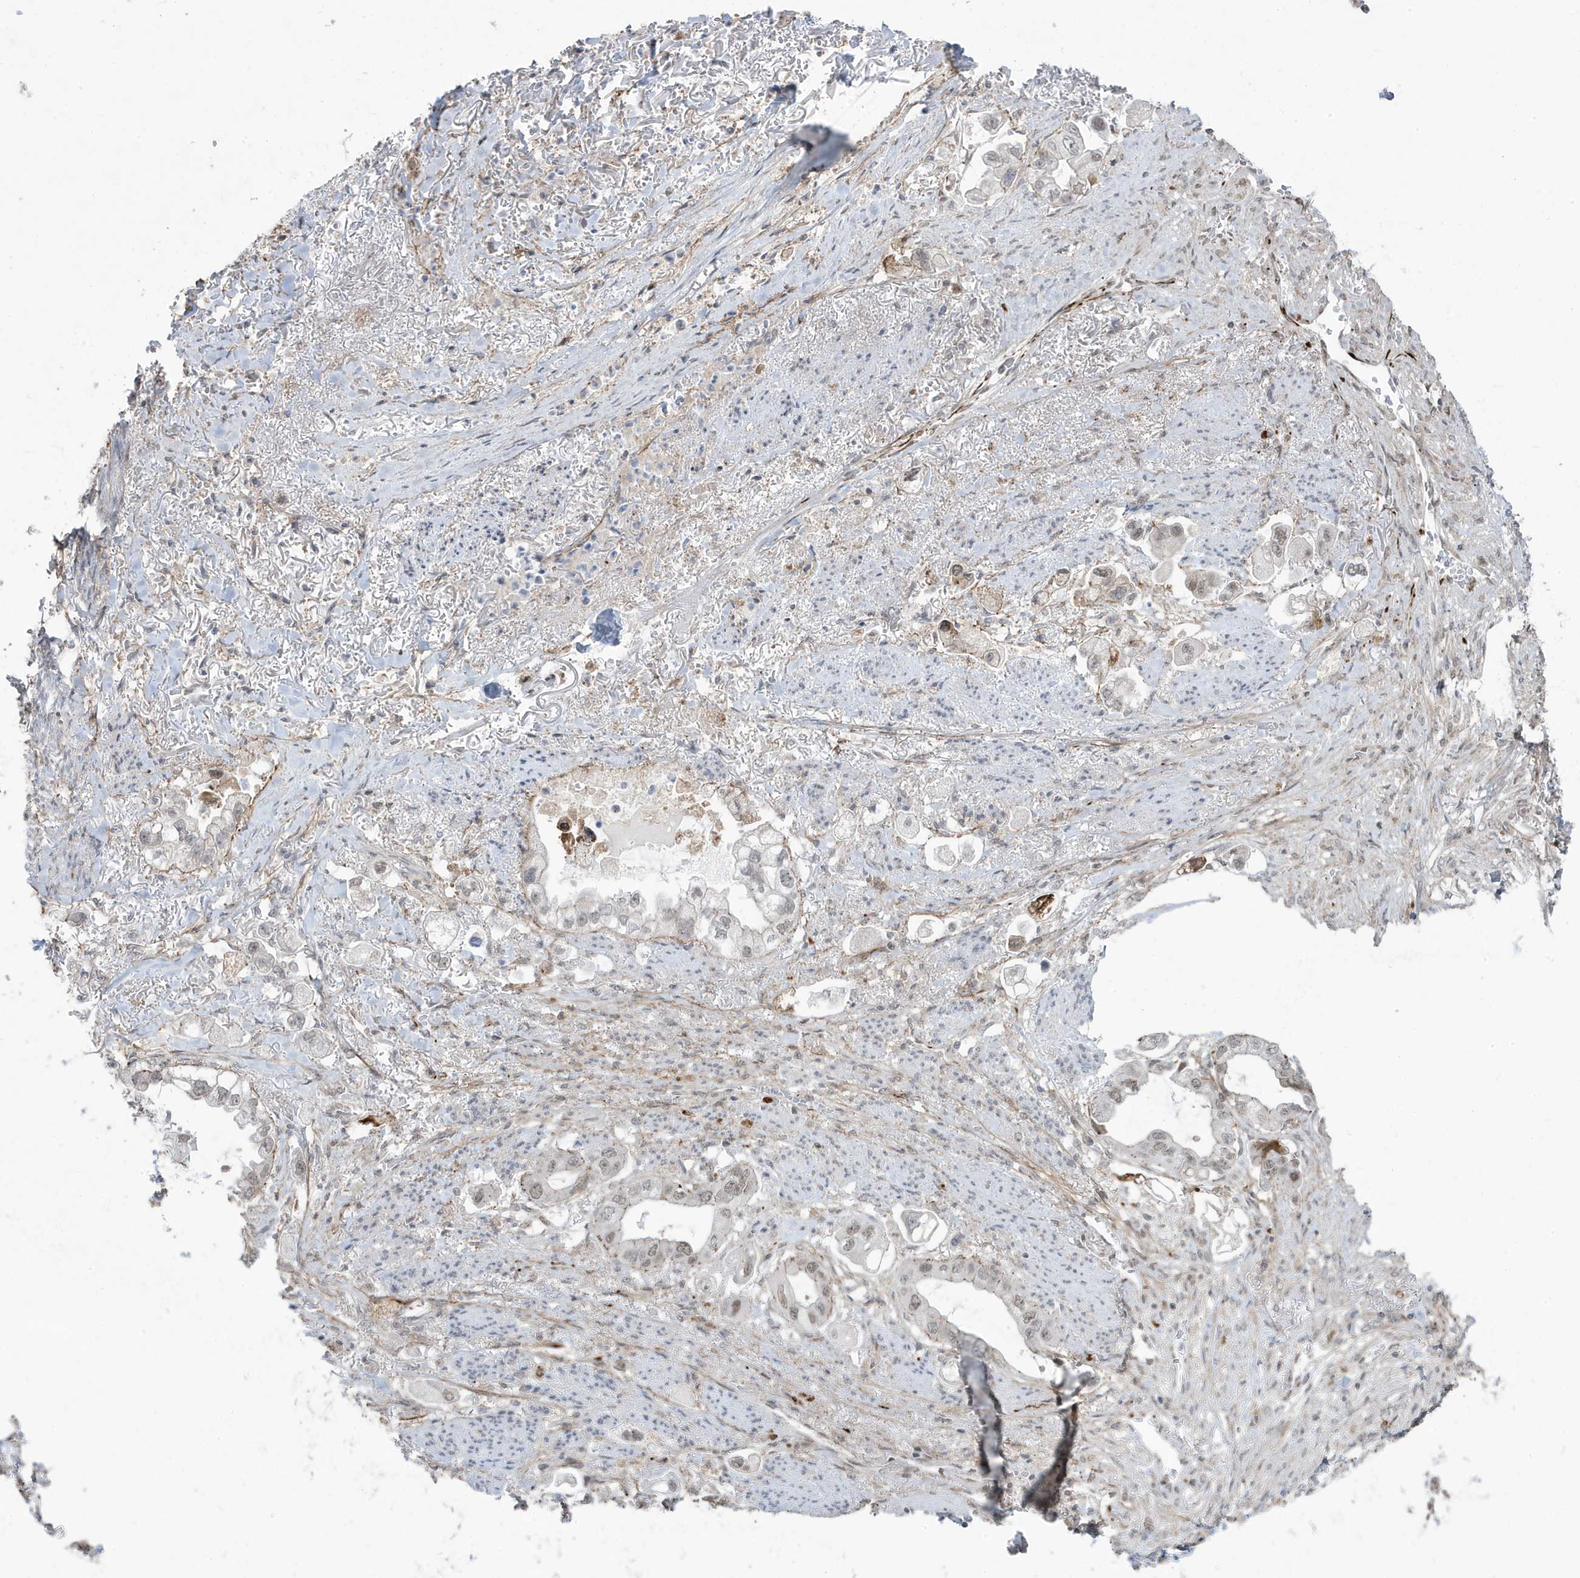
{"staining": {"intensity": "weak", "quantity": ">75%", "location": "nuclear"}, "tissue": "stomach cancer", "cell_type": "Tumor cells", "image_type": "cancer", "snomed": [{"axis": "morphology", "description": "Adenocarcinoma, NOS"}, {"axis": "topography", "description": "Stomach"}], "caption": "The image exhibits a brown stain indicating the presence of a protein in the nuclear of tumor cells in stomach cancer.", "gene": "ADAMTSL3", "patient": {"sex": "male", "age": 62}}